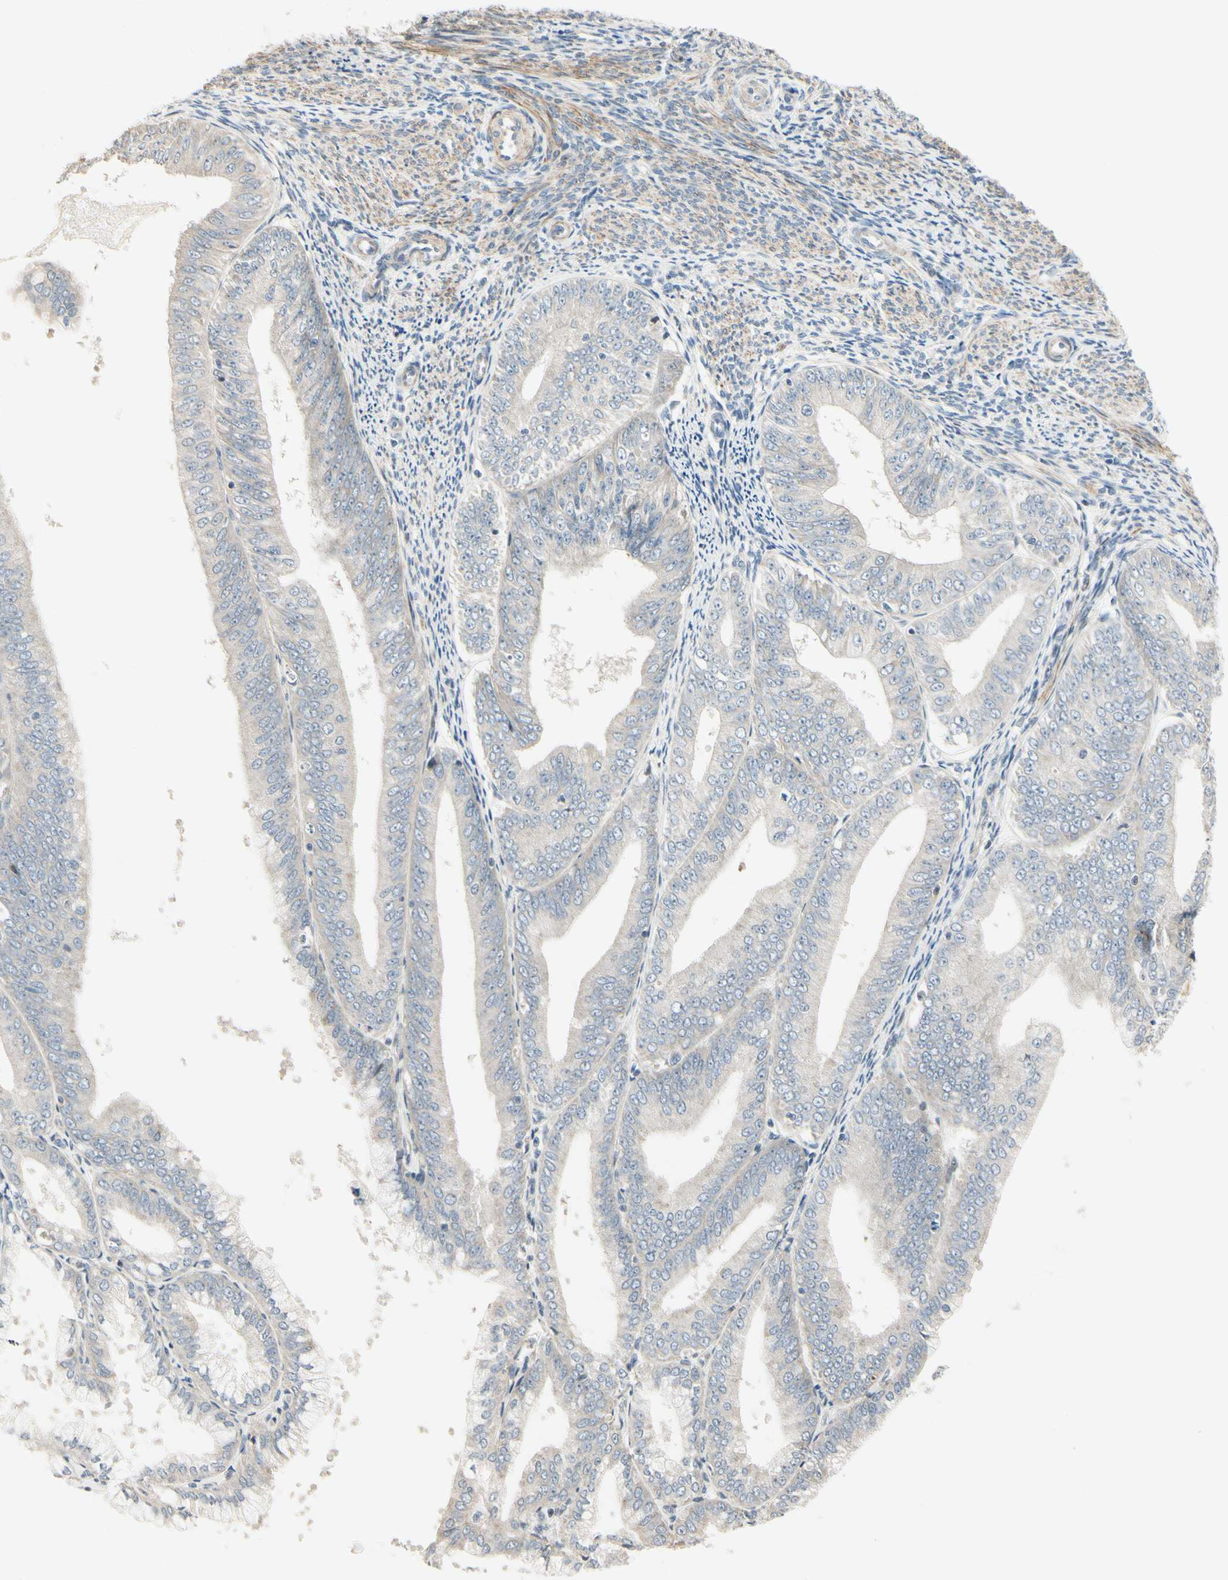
{"staining": {"intensity": "weak", "quantity": ">75%", "location": "cytoplasmic/membranous"}, "tissue": "endometrial cancer", "cell_type": "Tumor cells", "image_type": "cancer", "snomed": [{"axis": "morphology", "description": "Adenocarcinoma, NOS"}, {"axis": "topography", "description": "Endometrium"}], "caption": "Immunohistochemical staining of human endometrial cancer (adenocarcinoma) displays low levels of weak cytoplasmic/membranous staining in approximately >75% of tumor cells.", "gene": "P4HA3", "patient": {"sex": "female", "age": 63}}